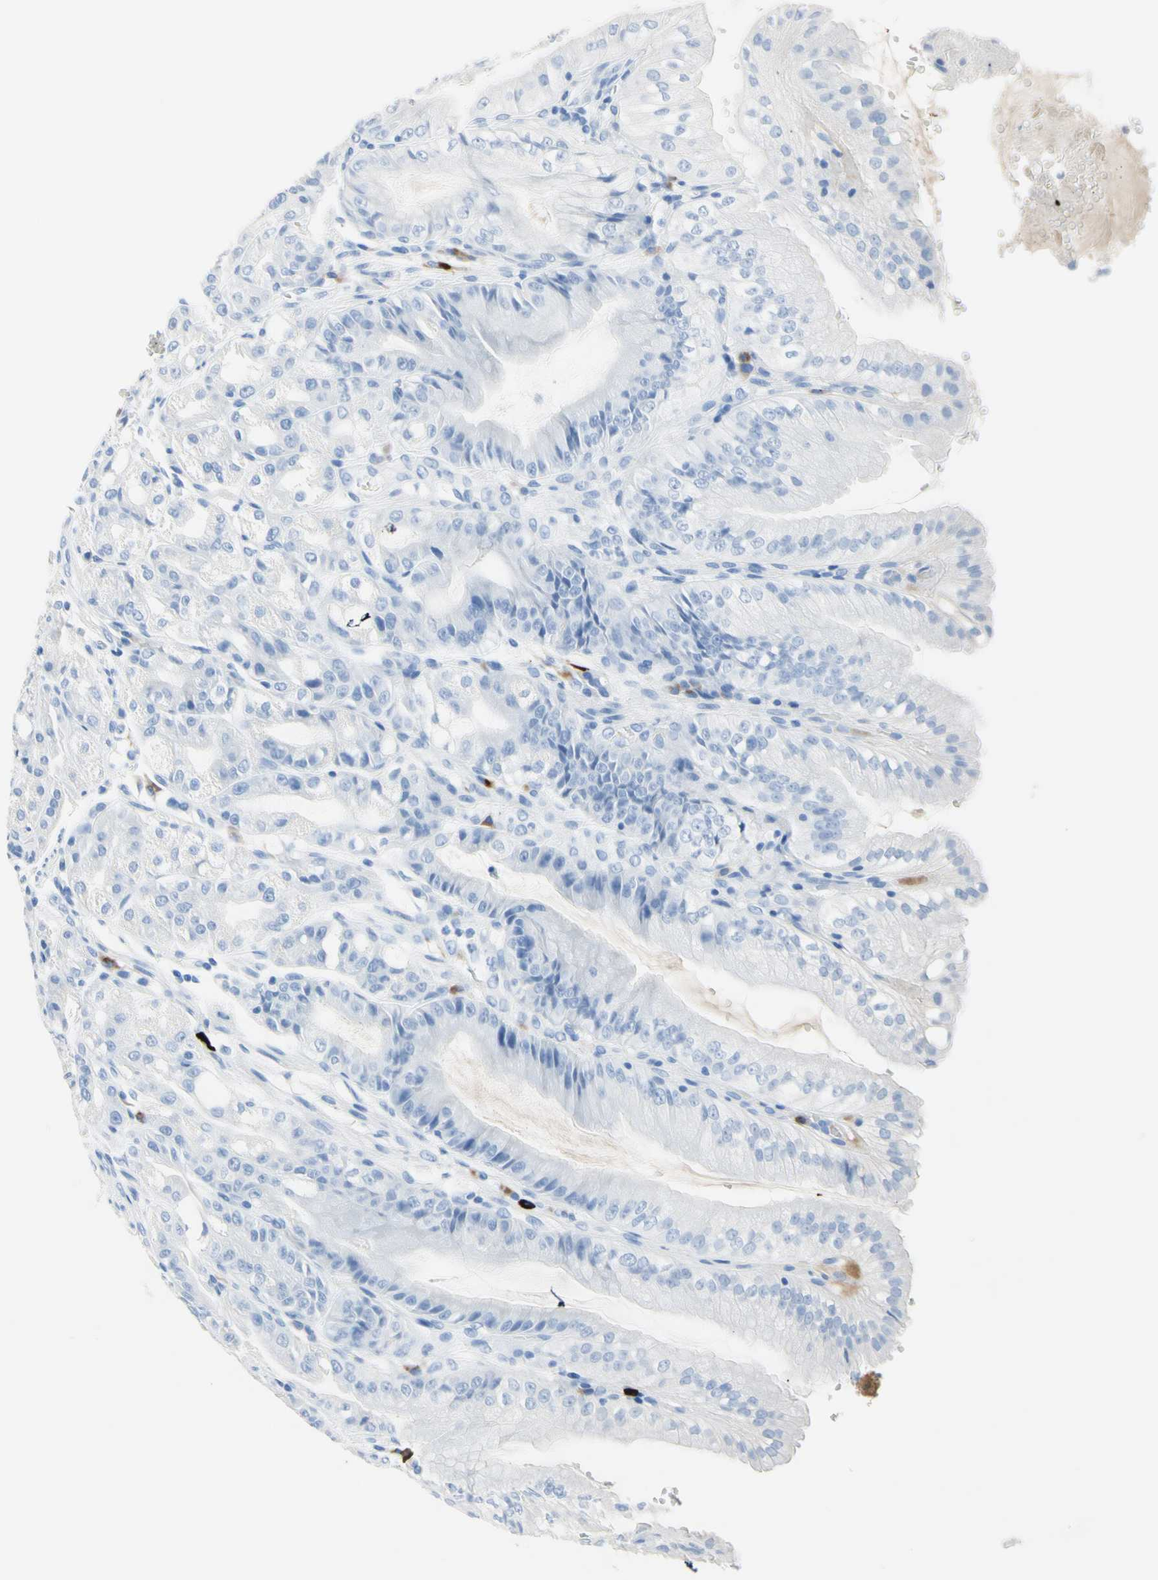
{"staining": {"intensity": "negative", "quantity": "none", "location": "none"}, "tissue": "stomach", "cell_type": "Glandular cells", "image_type": "normal", "snomed": [{"axis": "morphology", "description": "Normal tissue, NOS"}, {"axis": "topography", "description": "Stomach, lower"}], "caption": "This is a micrograph of immunohistochemistry staining of normal stomach, which shows no positivity in glandular cells. (Brightfield microscopy of DAB (3,3'-diaminobenzidine) IHC at high magnification).", "gene": "IL6ST", "patient": {"sex": "male", "age": 71}}